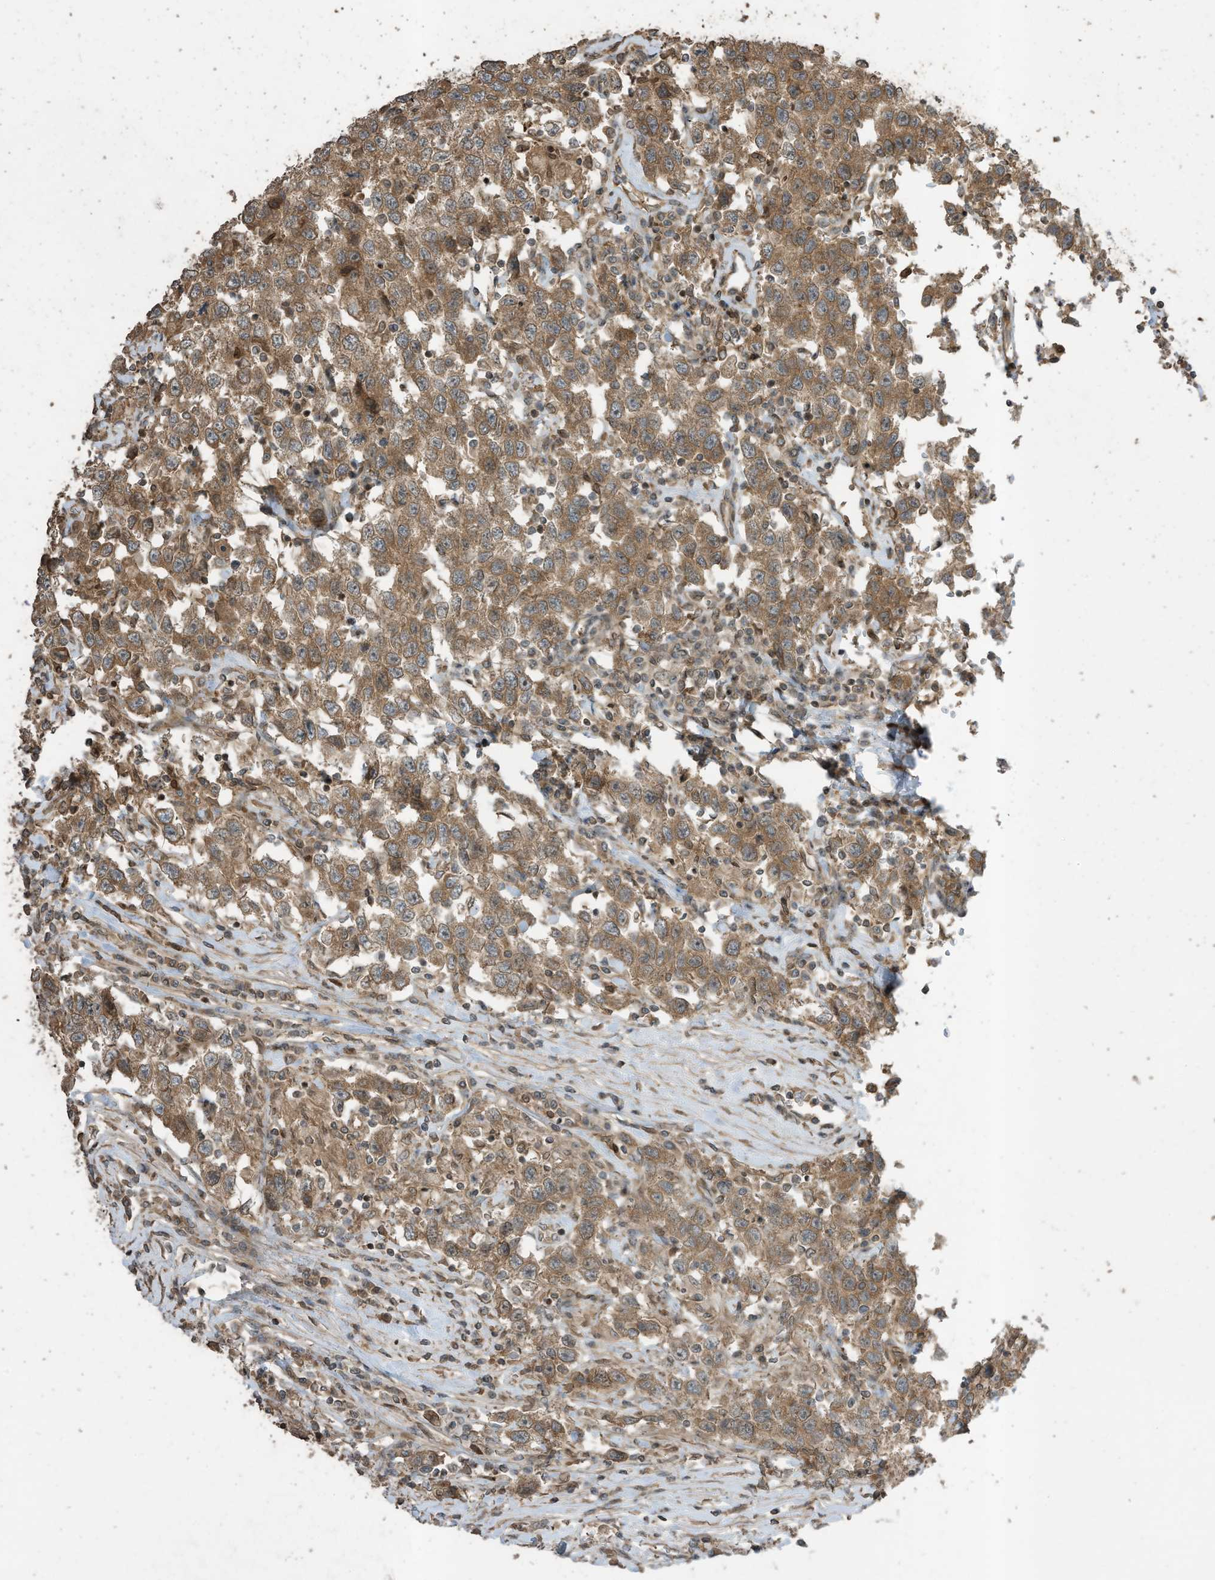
{"staining": {"intensity": "moderate", "quantity": ">75%", "location": "cytoplasmic/membranous"}, "tissue": "testis cancer", "cell_type": "Tumor cells", "image_type": "cancer", "snomed": [{"axis": "morphology", "description": "Seminoma, NOS"}, {"axis": "topography", "description": "Testis"}], "caption": "DAB (3,3'-diaminobenzidine) immunohistochemical staining of human testis cancer exhibits moderate cytoplasmic/membranous protein positivity in approximately >75% of tumor cells.", "gene": "ZNF653", "patient": {"sex": "male", "age": 41}}